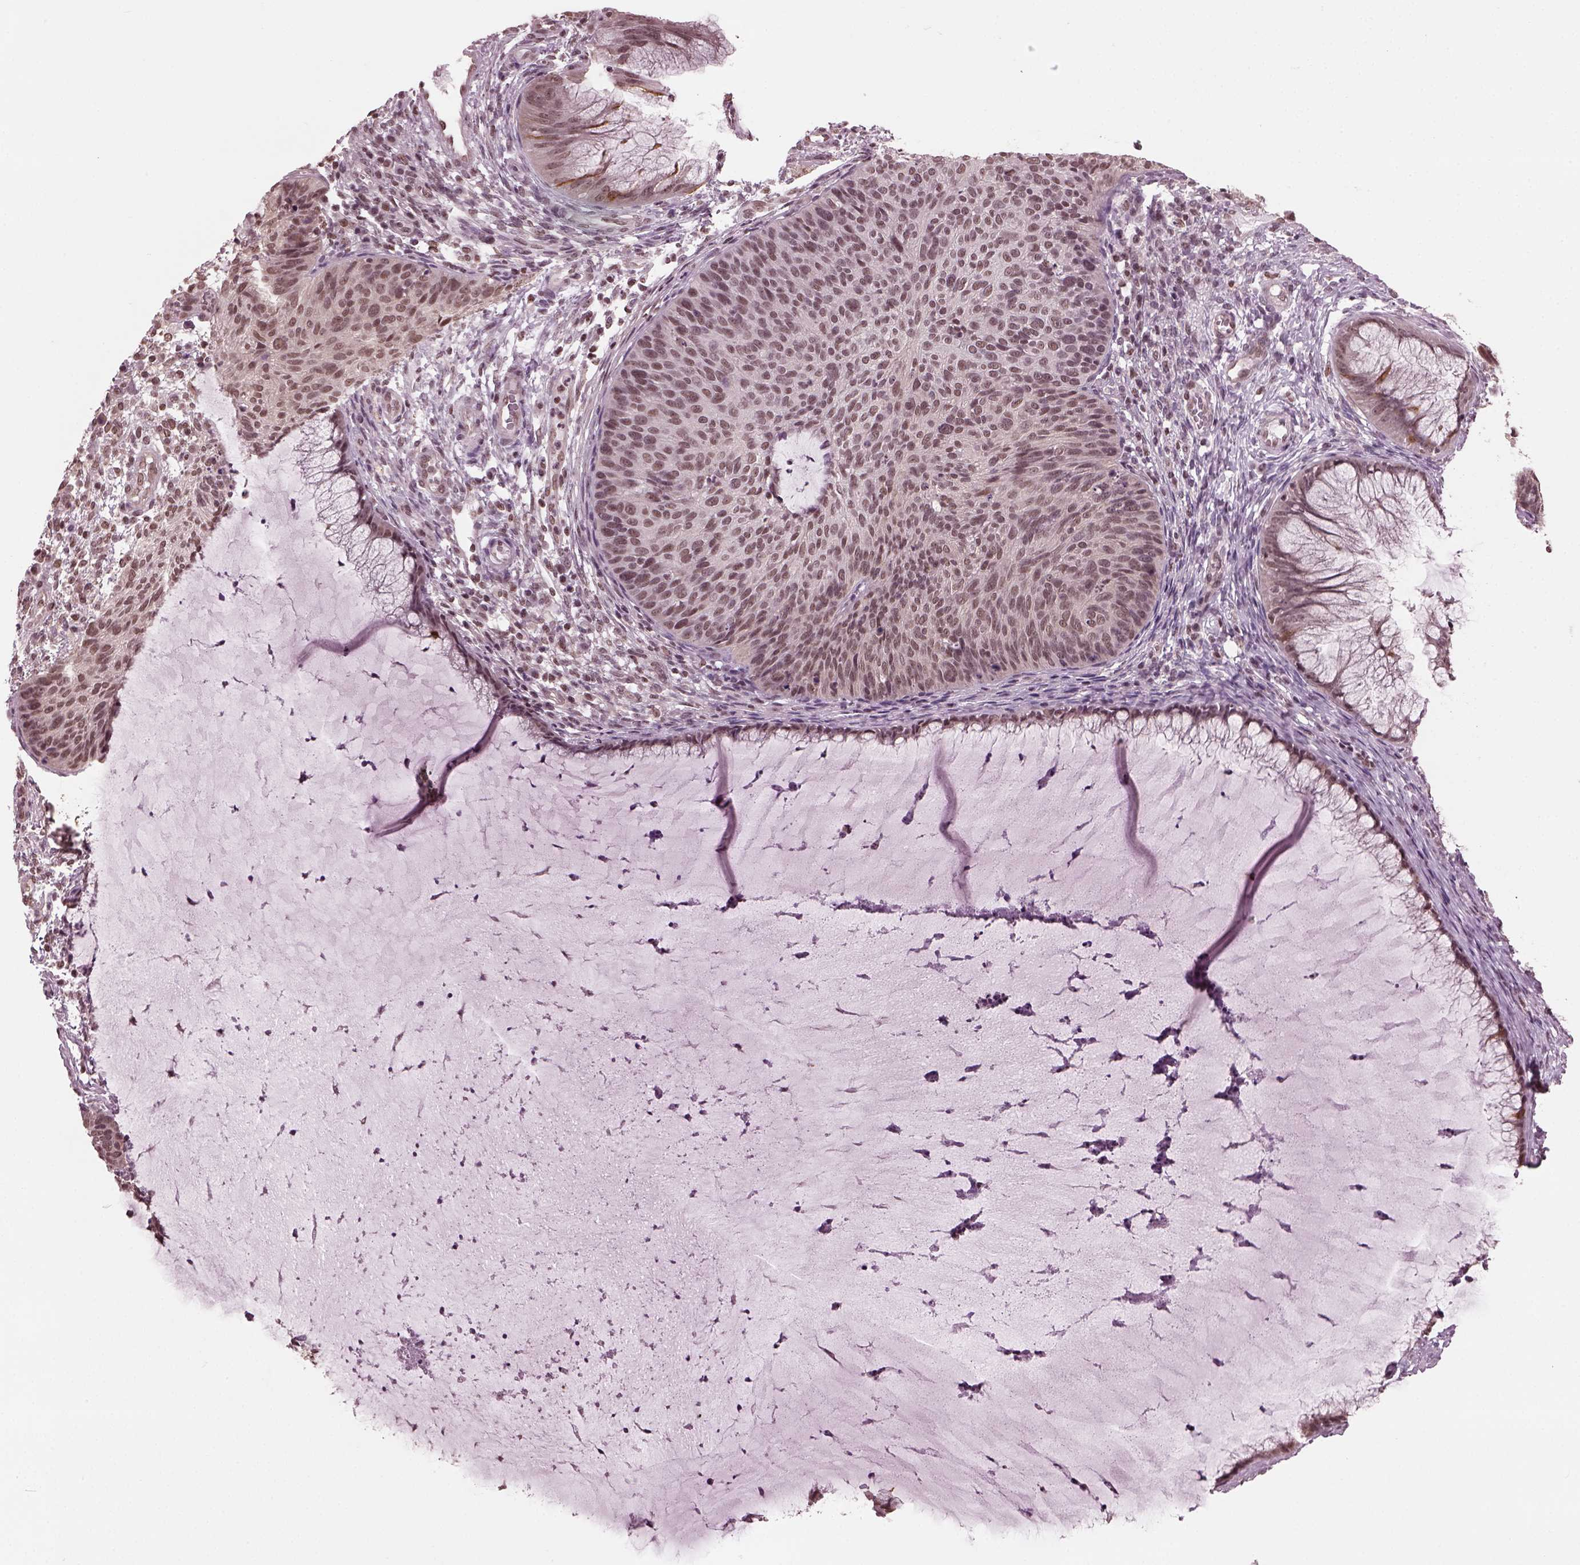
{"staining": {"intensity": "weak", "quantity": "25%-75%", "location": "nuclear"}, "tissue": "cervical cancer", "cell_type": "Tumor cells", "image_type": "cancer", "snomed": [{"axis": "morphology", "description": "Squamous cell carcinoma, NOS"}, {"axis": "topography", "description": "Cervix"}], "caption": "Brown immunohistochemical staining in human cervical cancer (squamous cell carcinoma) shows weak nuclear staining in about 25%-75% of tumor cells.", "gene": "RUVBL2", "patient": {"sex": "female", "age": 36}}